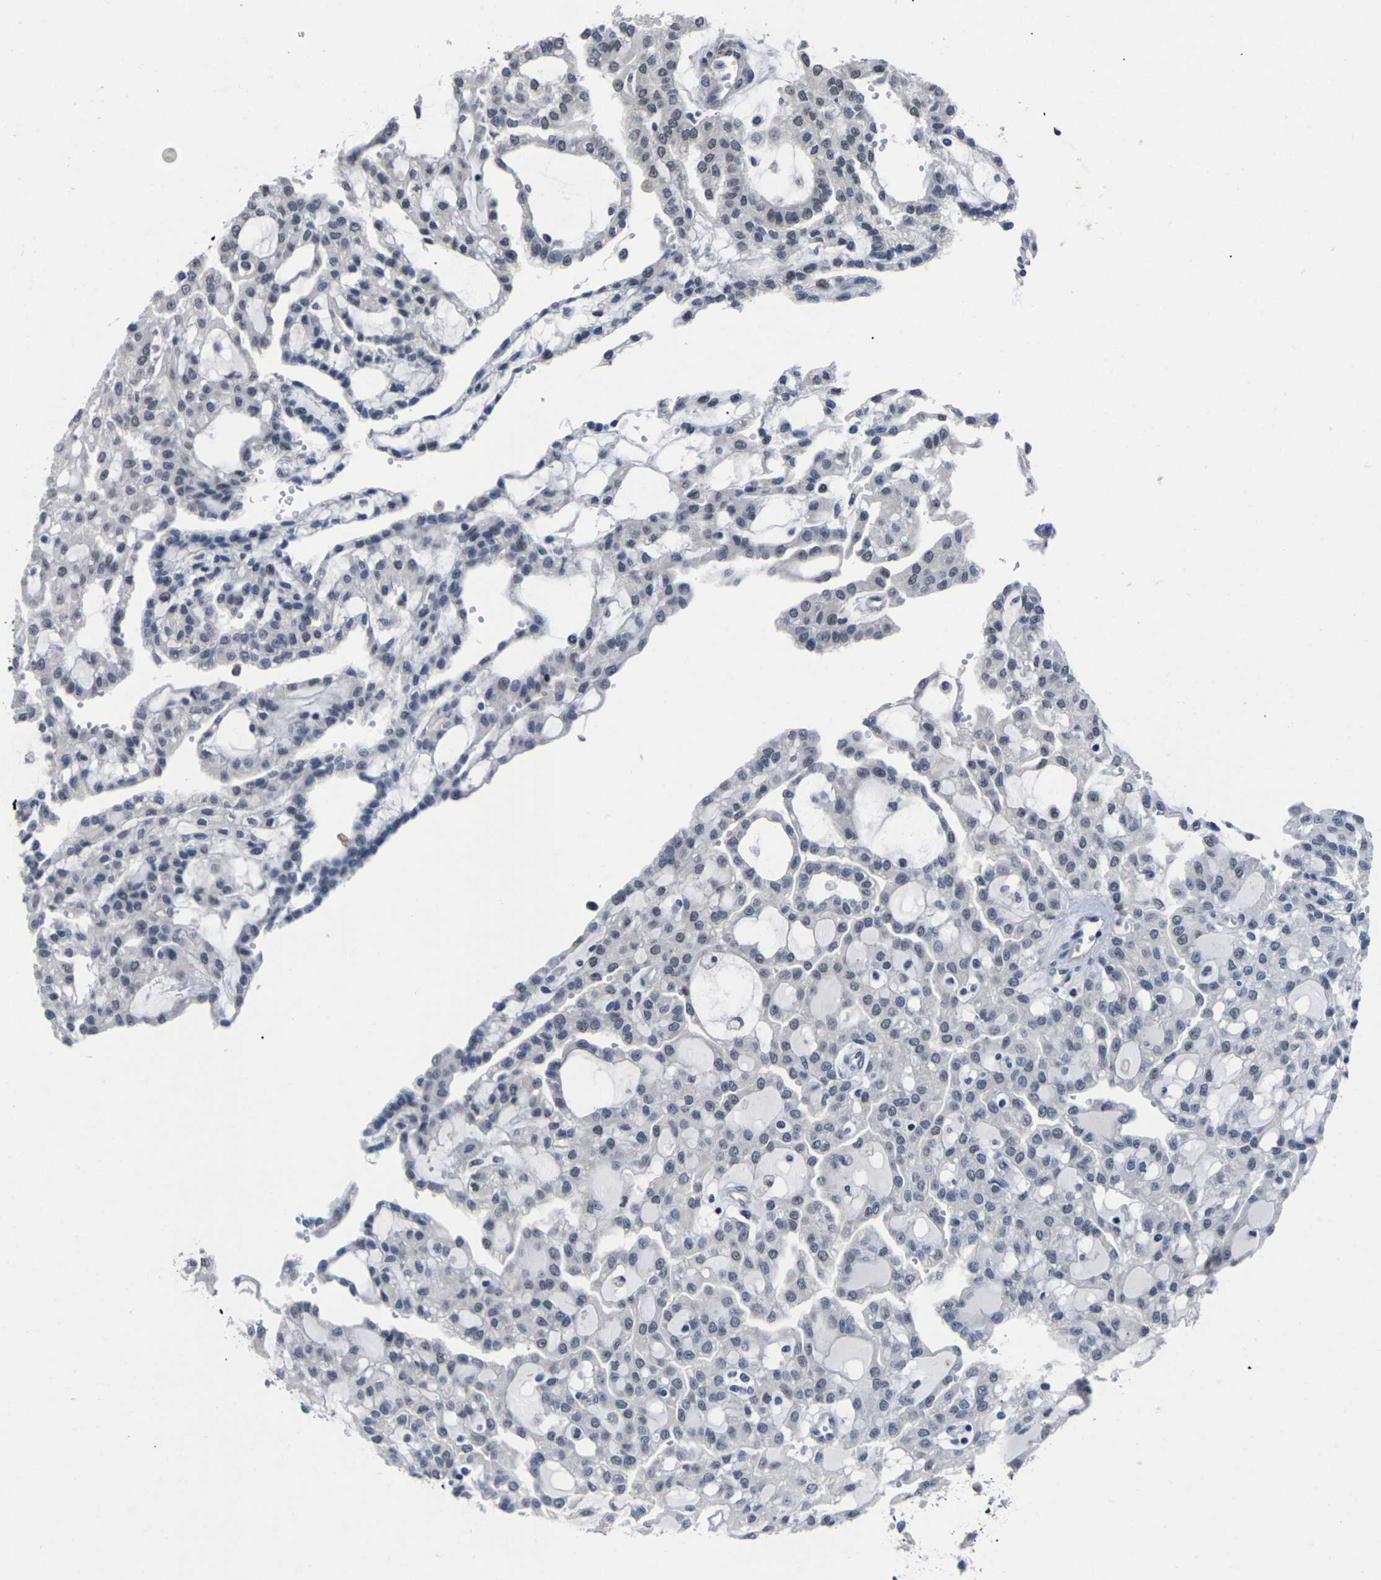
{"staining": {"intensity": "negative", "quantity": "none", "location": "none"}, "tissue": "renal cancer", "cell_type": "Tumor cells", "image_type": "cancer", "snomed": [{"axis": "morphology", "description": "Adenocarcinoma, NOS"}, {"axis": "topography", "description": "Kidney"}], "caption": "High power microscopy histopathology image of an immunohistochemistry (IHC) photomicrograph of adenocarcinoma (renal), revealing no significant expression in tumor cells.", "gene": "ST6GAL2", "patient": {"sex": "male", "age": 63}}